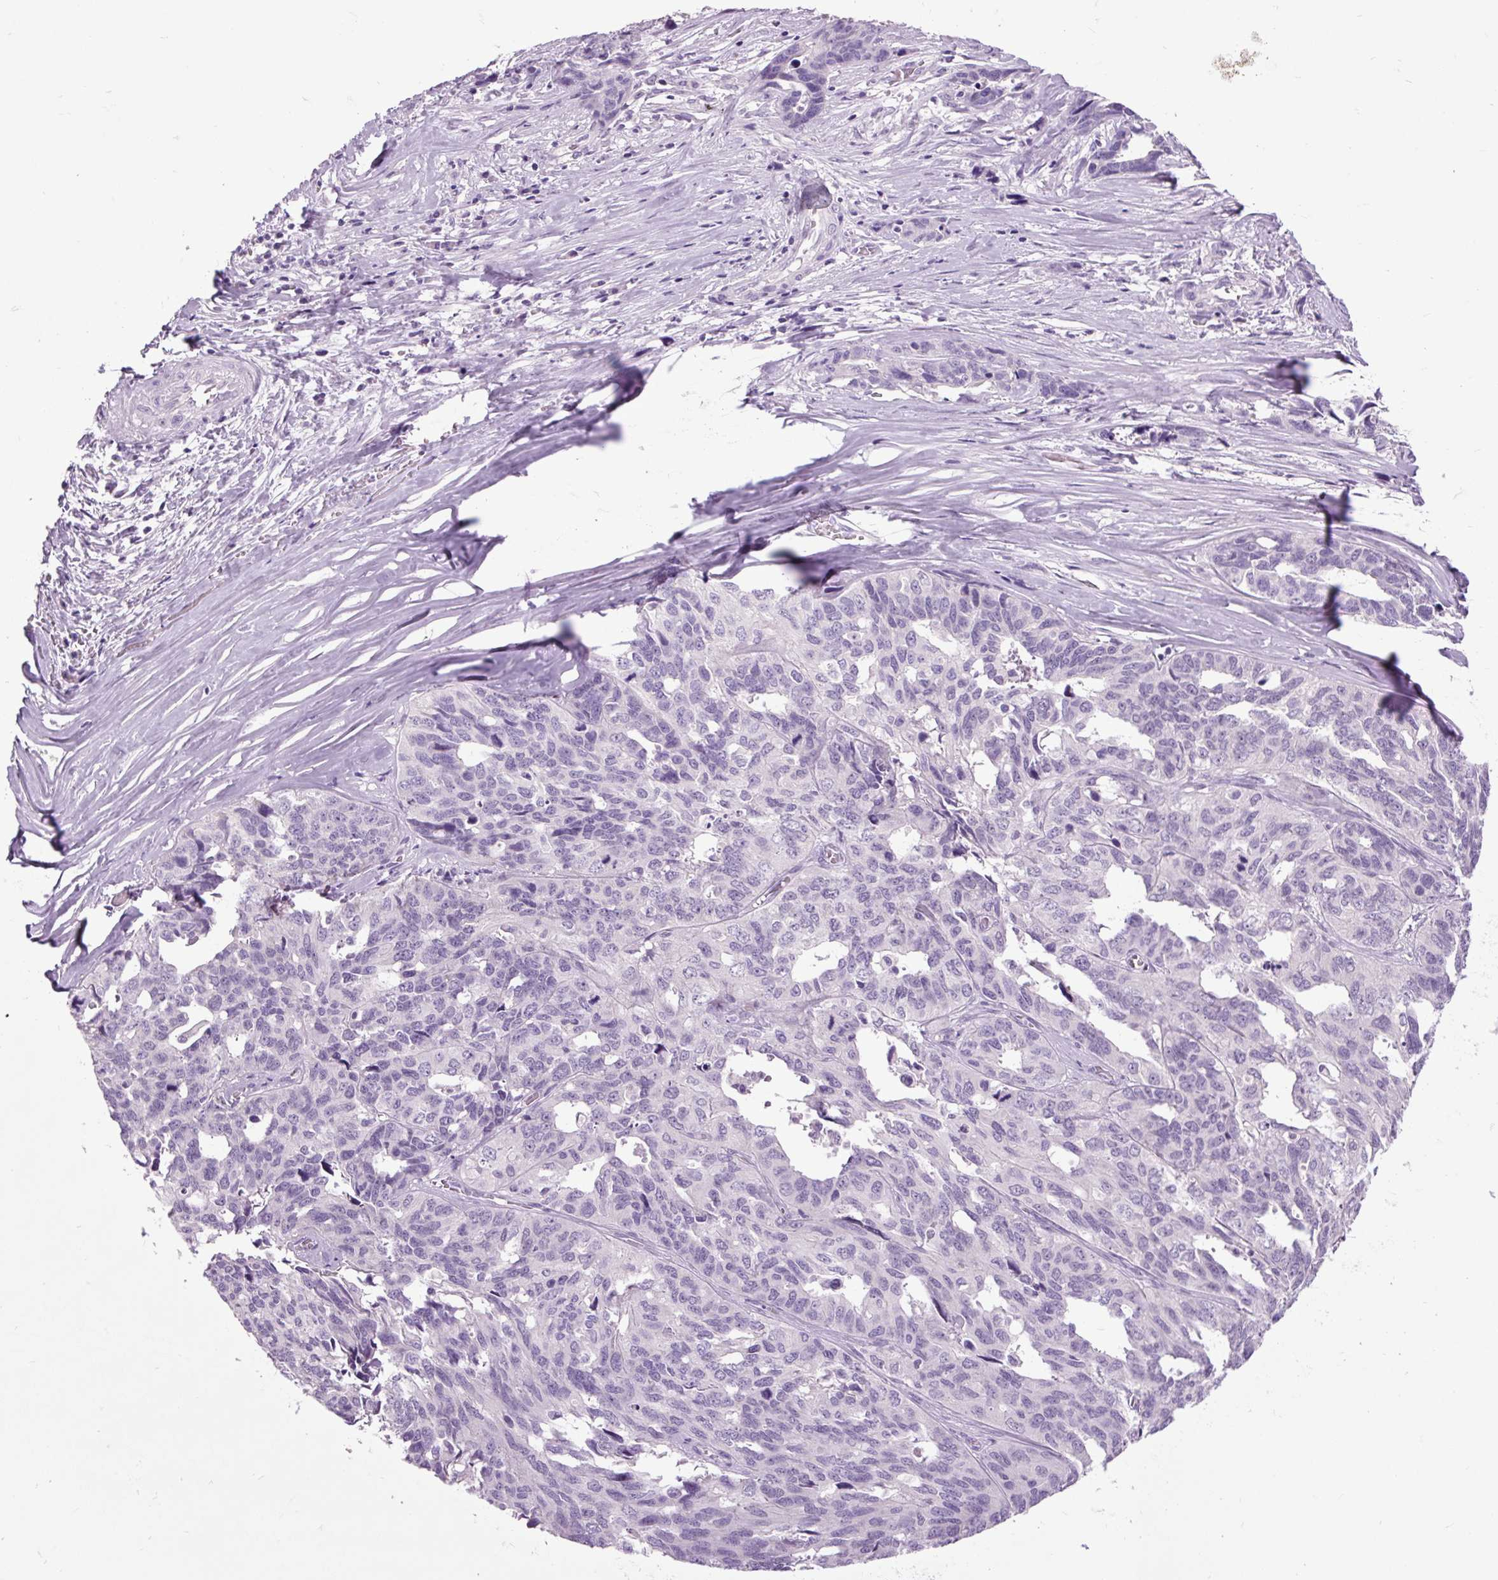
{"staining": {"intensity": "negative", "quantity": "none", "location": "none"}, "tissue": "ovarian cancer", "cell_type": "Tumor cells", "image_type": "cancer", "snomed": [{"axis": "morphology", "description": "Cystadenocarcinoma, serous, NOS"}, {"axis": "topography", "description": "Ovary"}], "caption": "Photomicrograph shows no protein positivity in tumor cells of ovarian cancer (serous cystadenocarcinoma) tissue. (Immunohistochemistry (ihc), brightfield microscopy, high magnification).", "gene": "FABP7", "patient": {"sex": "female", "age": 64}}